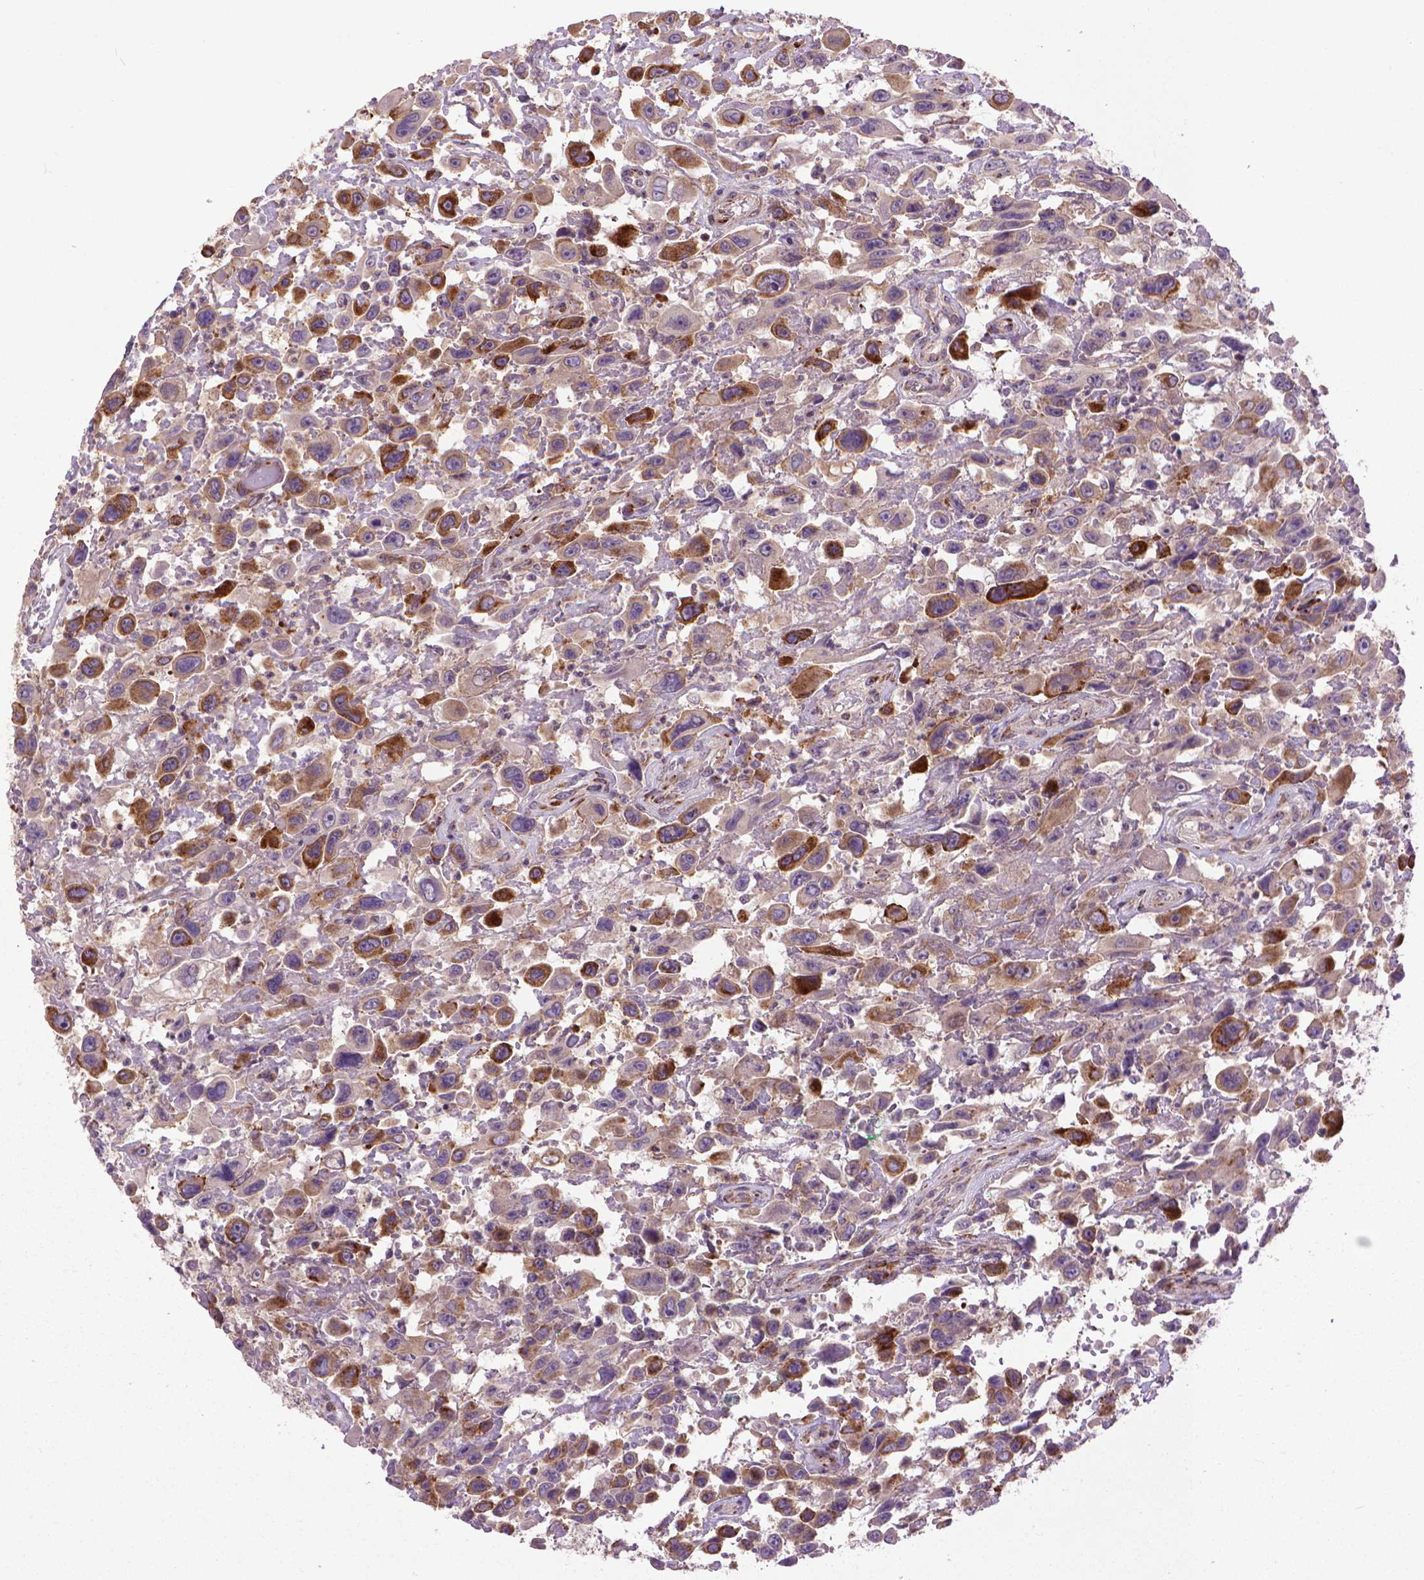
{"staining": {"intensity": "strong", "quantity": "25%-75%", "location": "cytoplasmic/membranous"}, "tissue": "urothelial cancer", "cell_type": "Tumor cells", "image_type": "cancer", "snomed": [{"axis": "morphology", "description": "Urothelial carcinoma, High grade"}, {"axis": "topography", "description": "Urinary bladder"}], "caption": "Protein analysis of urothelial cancer tissue reveals strong cytoplasmic/membranous positivity in about 25%-75% of tumor cells.", "gene": "MYH14", "patient": {"sex": "male", "age": 53}}